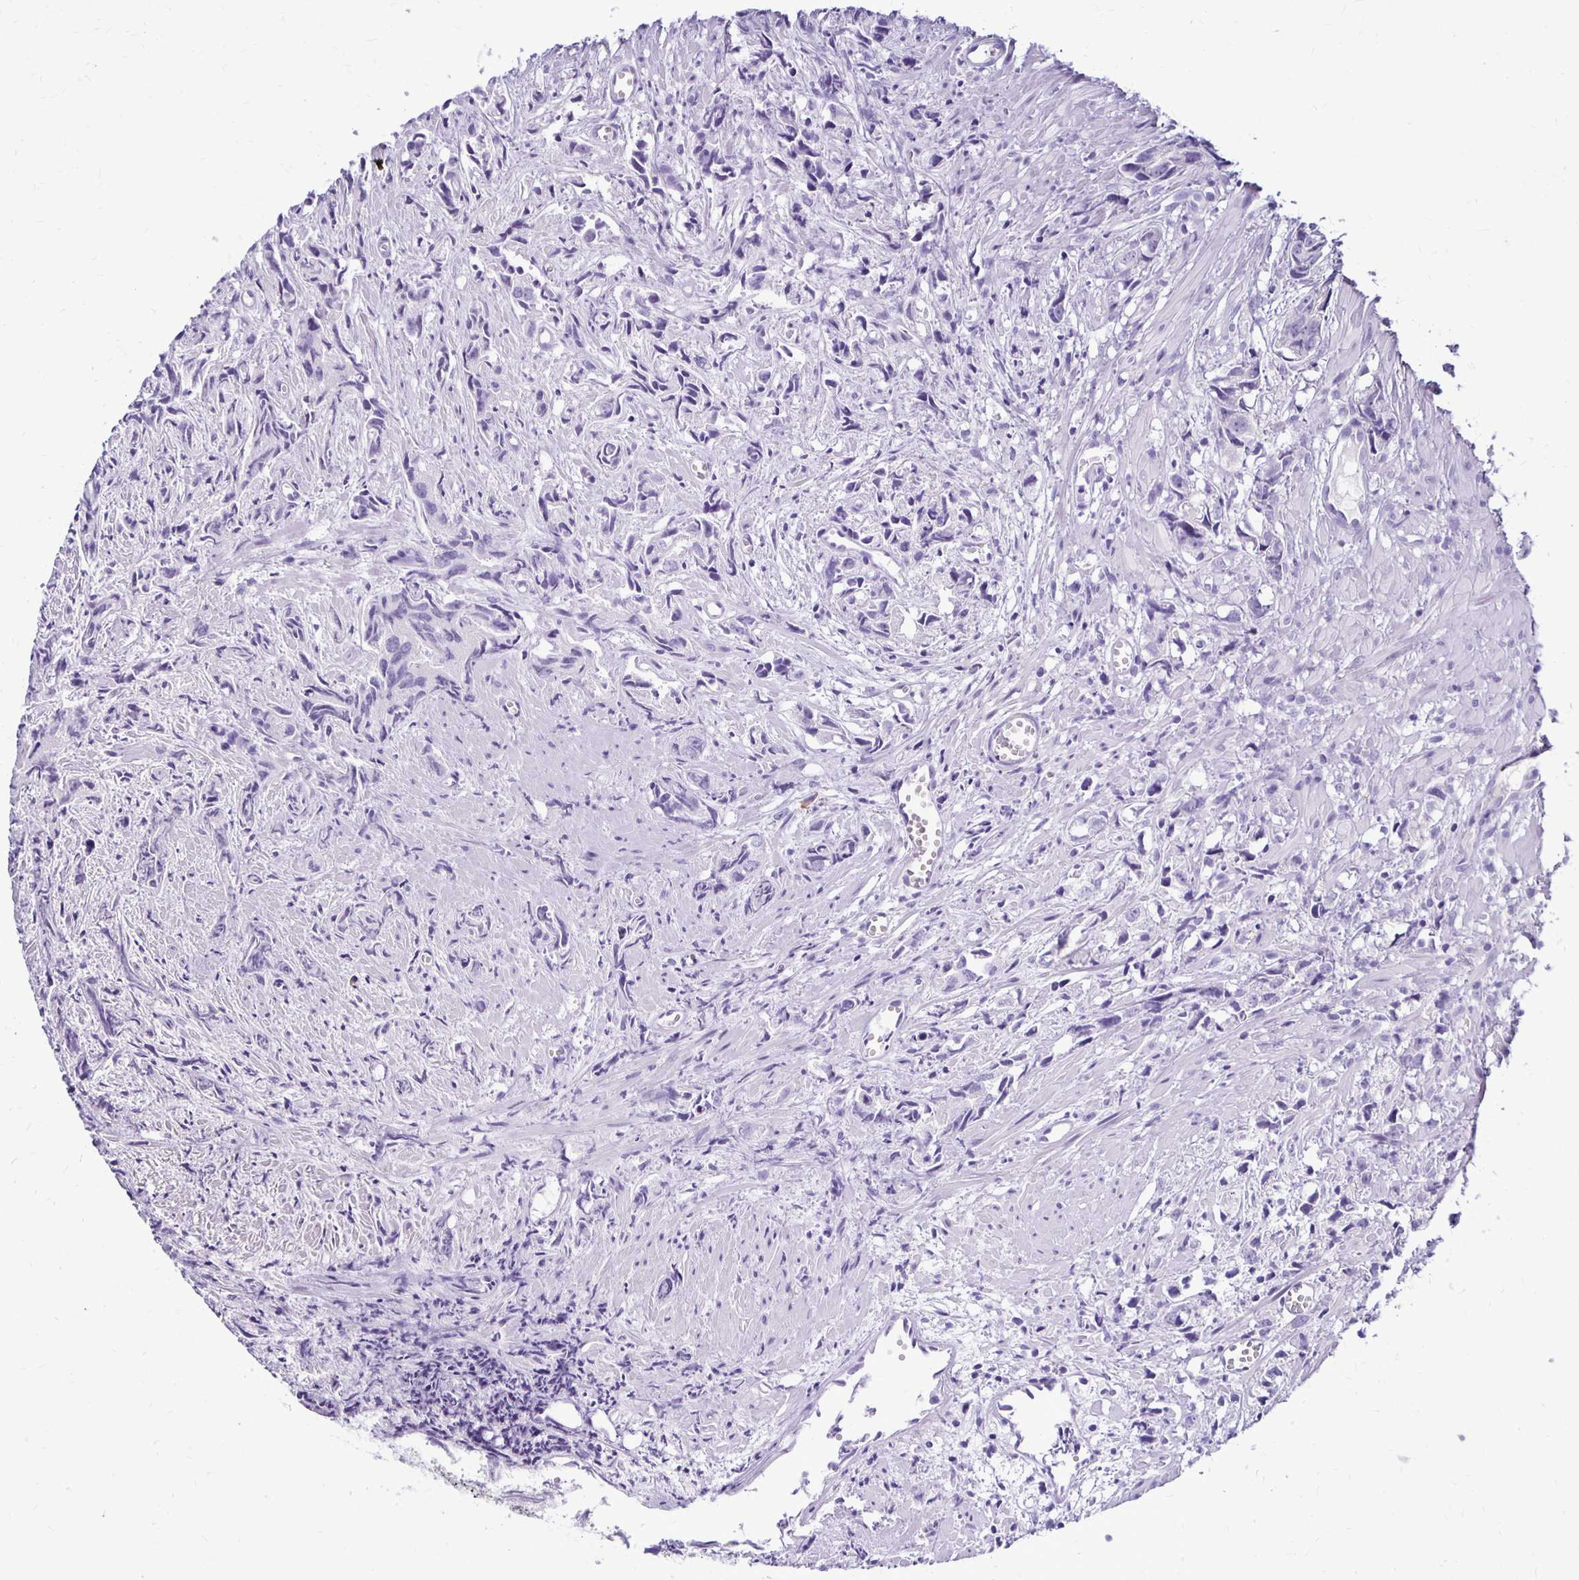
{"staining": {"intensity": "negative", "quantity": "none", "location": "none"}, "tissue": "prostate cancer", "cell_type": "Tumor cells", "image_type": "cancer", "snomed": [{"axis": "morphology", "description": "Adenocarcinoma, High grade"}, {"axis": "topography", "description": "Prostate"}], "caption": "Tumor cells are negative for brown protein staining in high-grade adenocarcinoma (prostate).", "gene": "FNTB", "patient": {"sex": "male", "age": 58}}